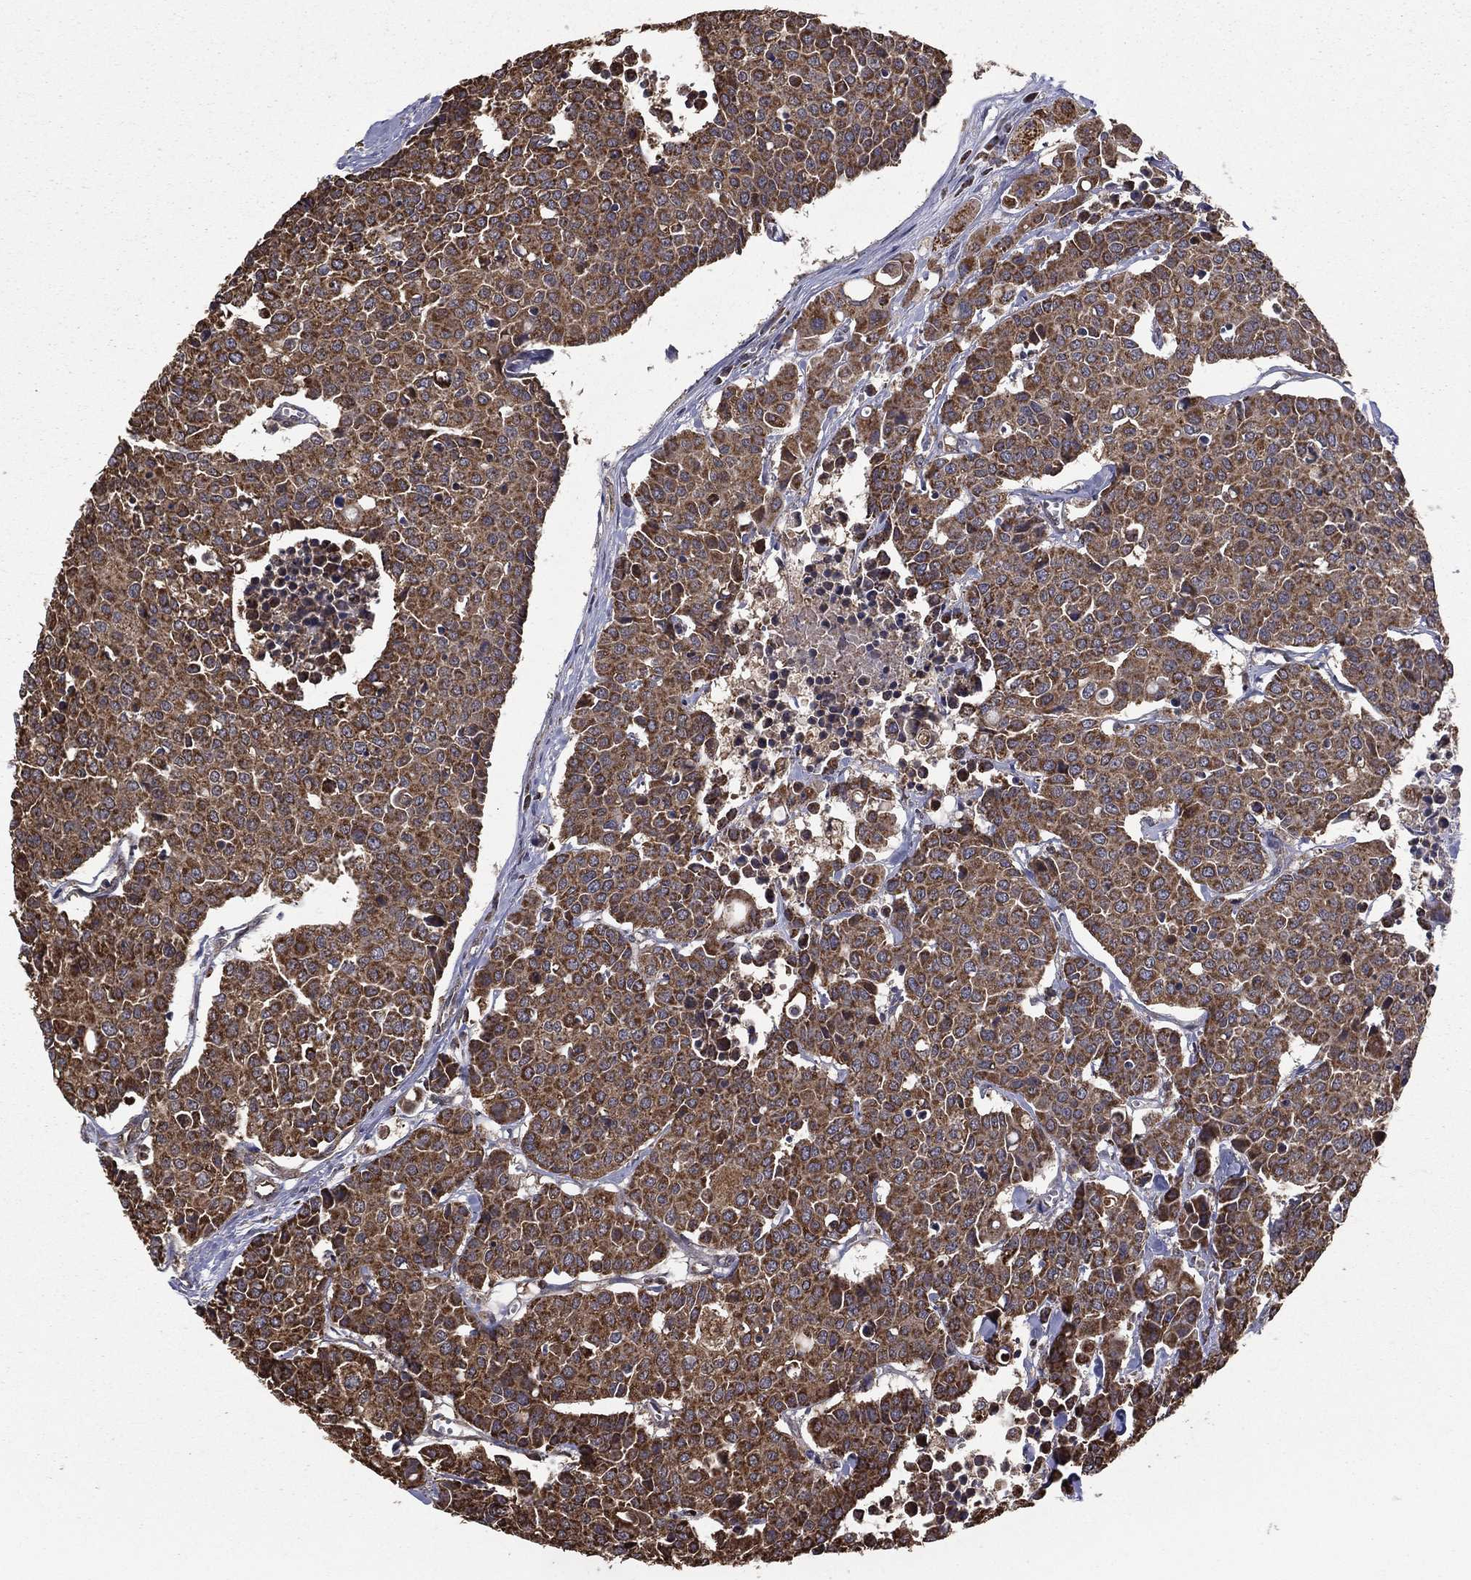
{"staining": {"intensity": "moderate", "quantity": ">75%", "location": "cytoplasmic/membranous"}, "tissue": "carcinoid", "cell_type": "Tumor cells", "image_type": "cancer", "snomed": [{"axis": "morphology", "description": "Carcinoid, malignant, NOS"}, {"axis": "topography", "description": "Colon"}], "caption": "A histopathology image showing moderate cytoplasmic/membranous positivity in about >75% of tumor cells in carcinoid (malignant), as visualized by brown immunohistochemical staining.", "gene": "RIGI", "patient": {"sex": "male", "age": 81}}